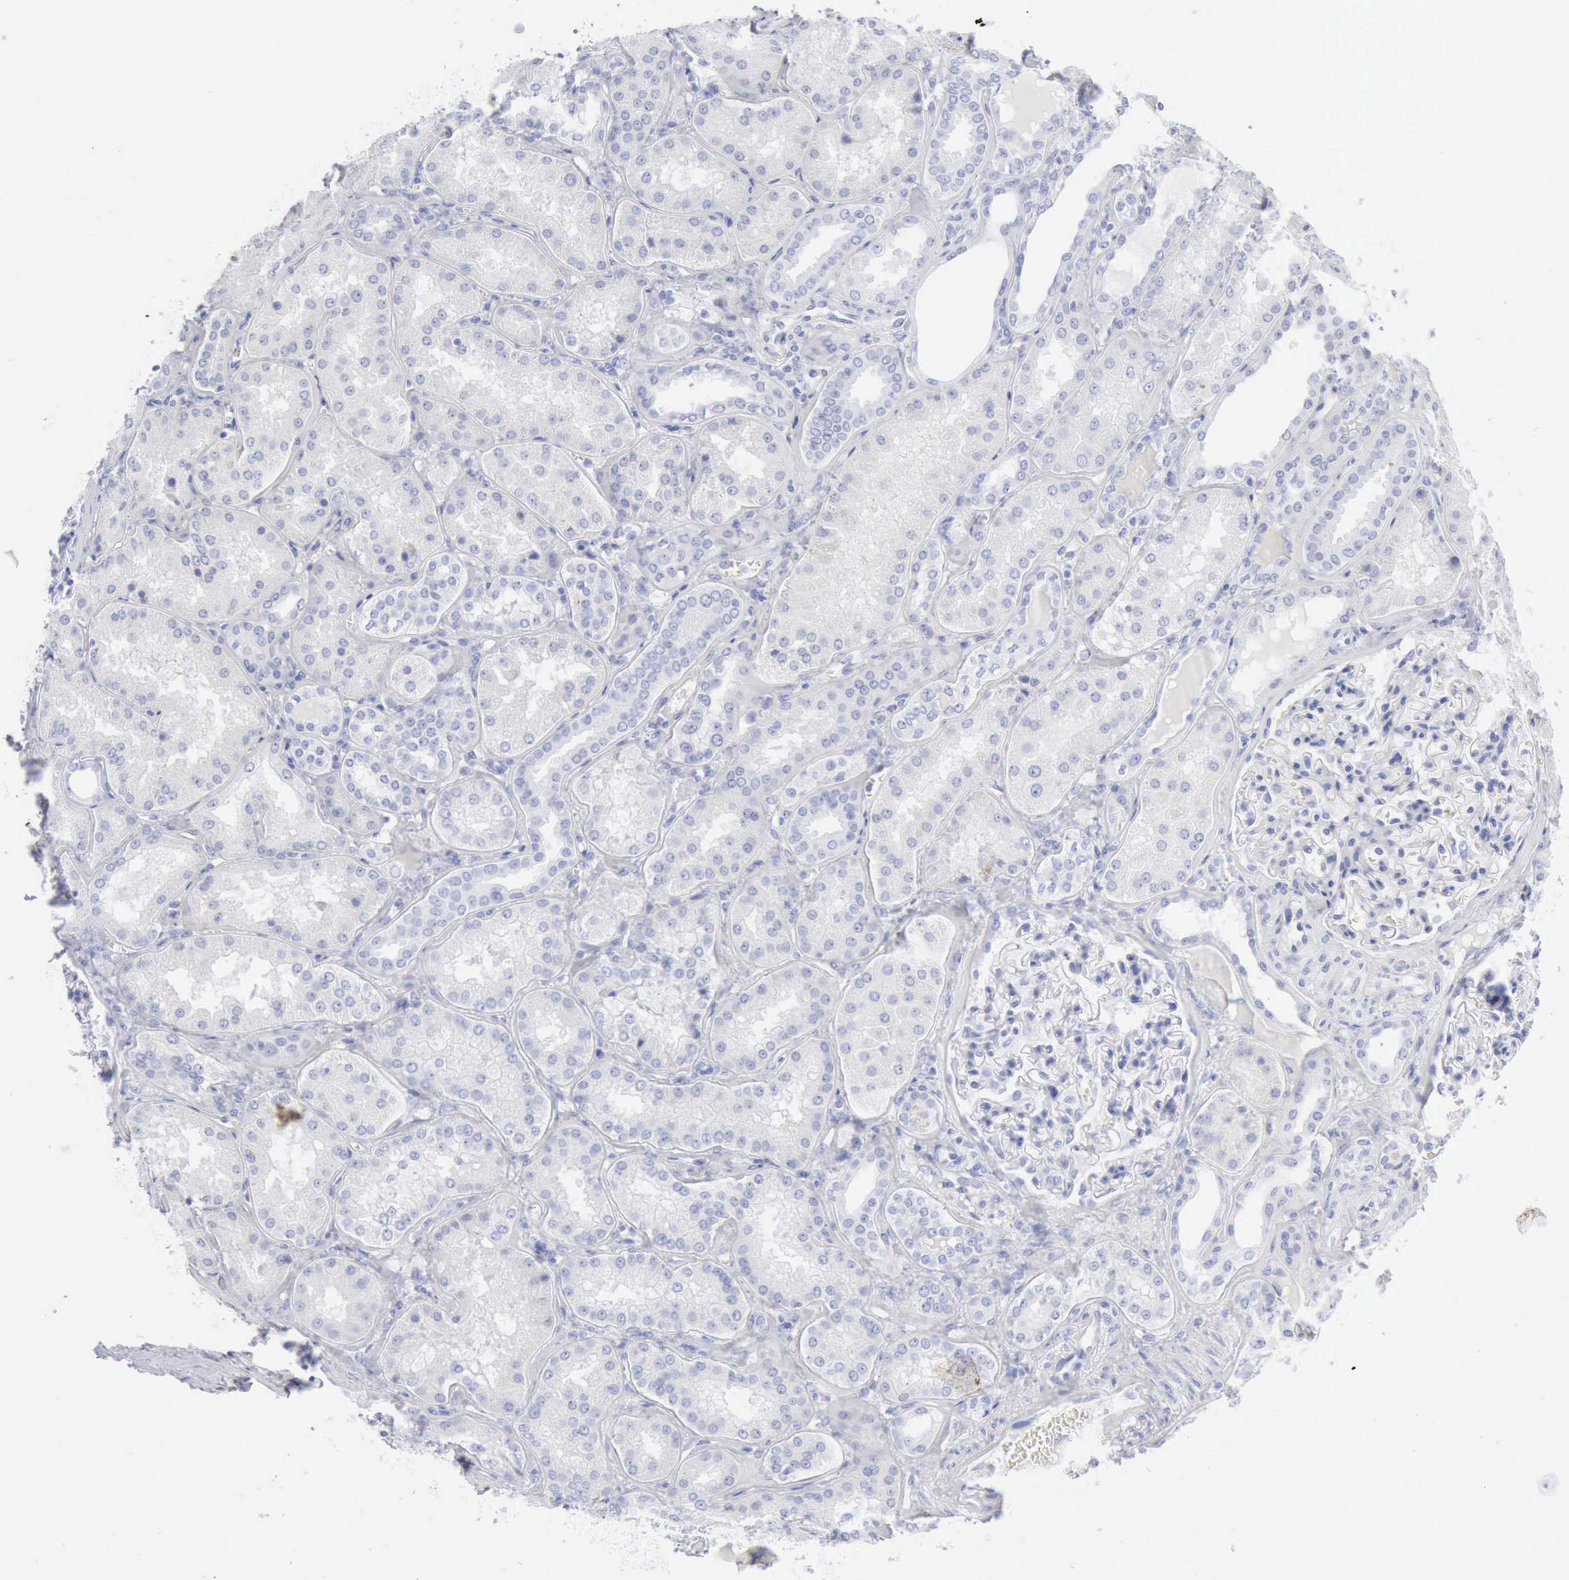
{"staining": {"intensity": "negative", "quantity": "none", "location": "none"}, "tissue": "kidney", "cell_type": "Cells in glomeruli", "image_type": "normal", "snomed": [{"axis": "morphology", "description": "Normal tissue, NOS"}, {"axis": "topography", "description": "Kidney"}], "caption": "Cells in glomeruli are negative for brown protein staining in benign kidney.", "gene": "KRT5", "patient": {"sex": "female", "age": 56}}